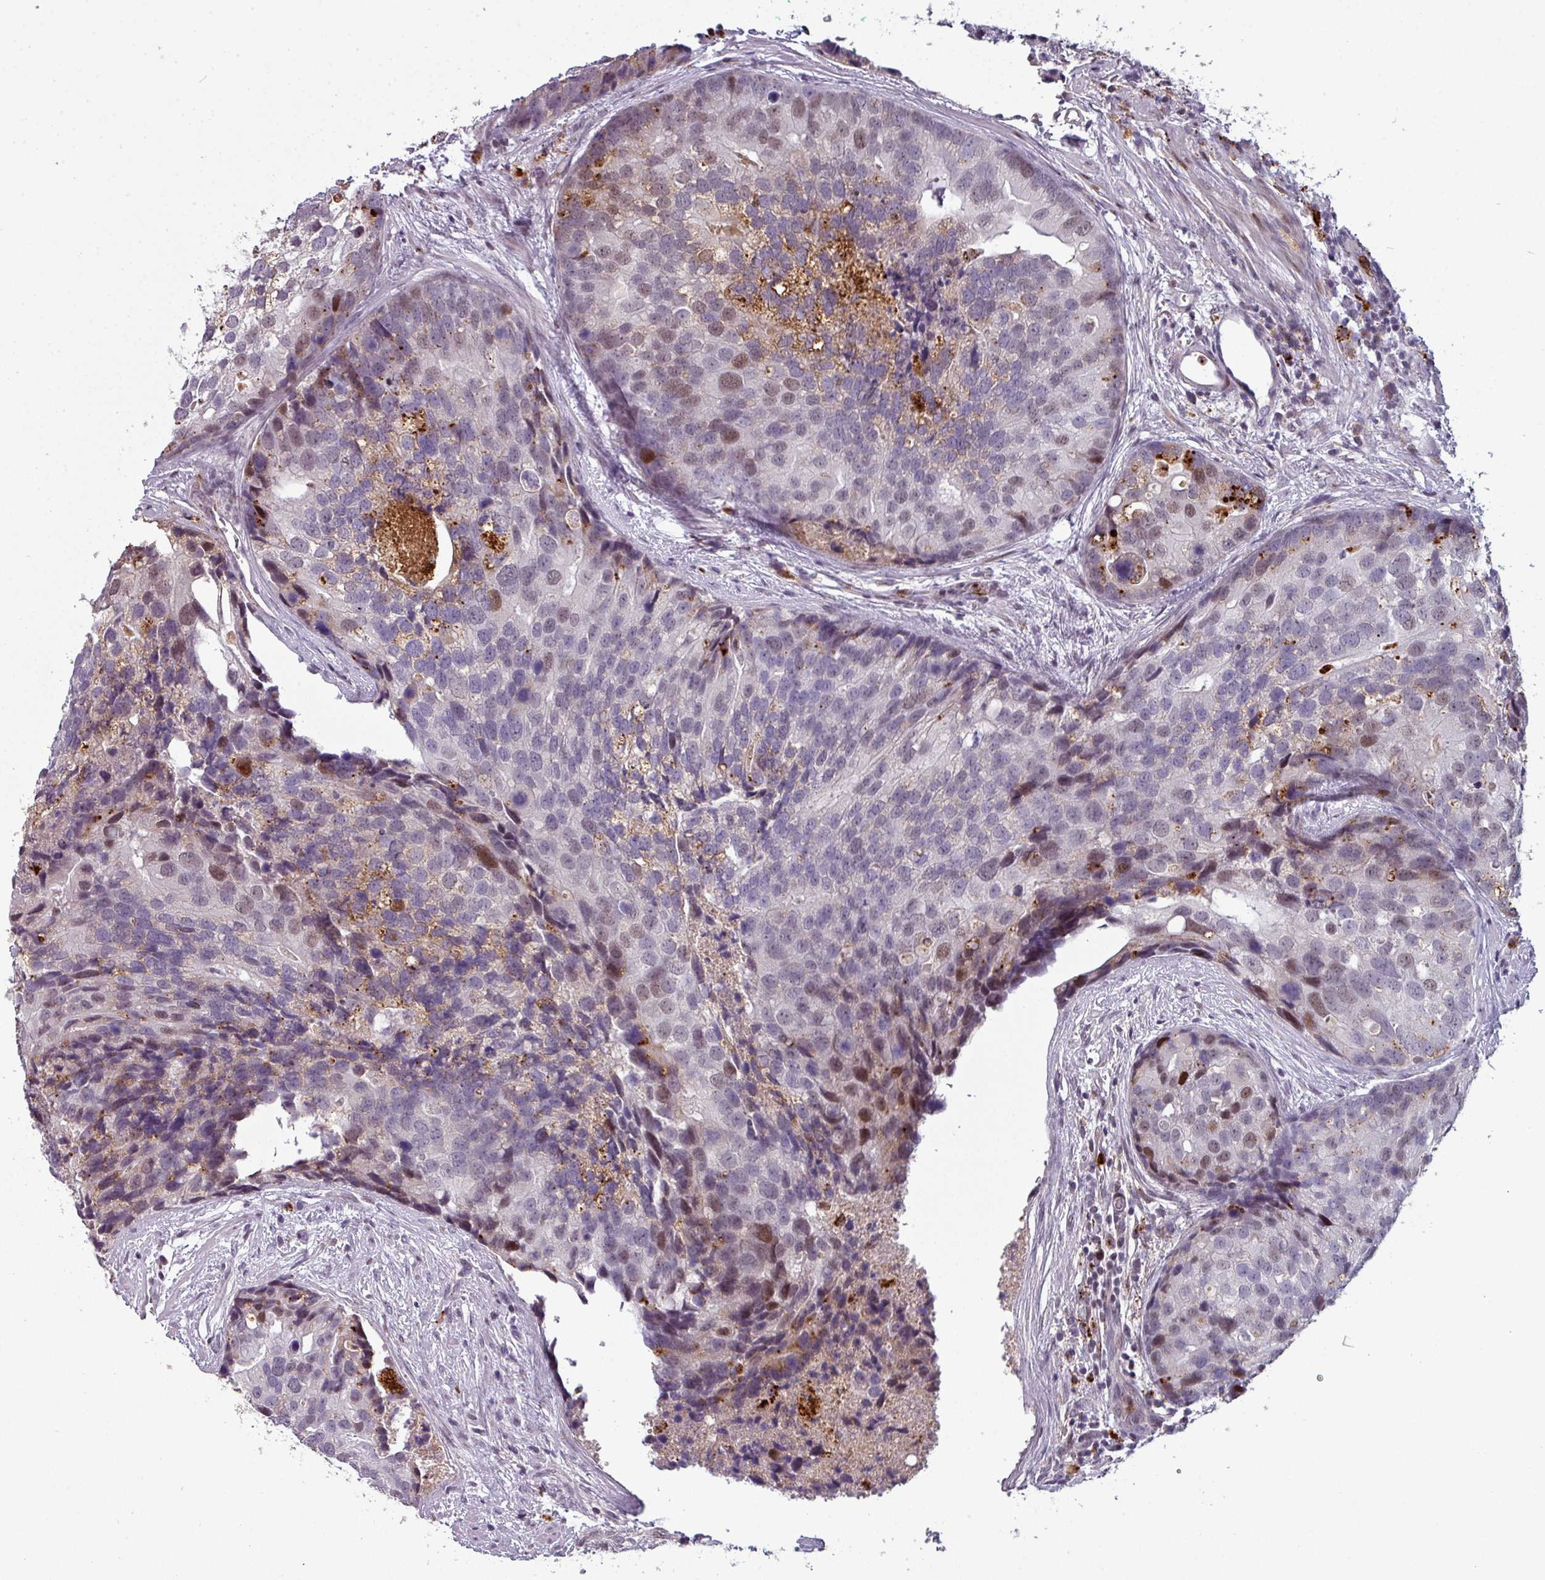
{"staining": {"intensity": "weak", "quantity": "<25%", "location": "nuclear"}, "tissue": "prostate cancer", "cell_type": "Tumor cells", "image_type": "cancer", "snomed": [{"axis": "morphology", "description": "Adenocarcinoma, High grade"}, {"axis": "topography", "description": "Prostate"}], "caption": "Image shows no protein staining in tumor cells of adenocarcinoma (high-grade) (prostate) tissue. (DAB (3,3'-diaminobenzidine) immunohistochemistry (IHC), high magnification).", "gene": "TMEFF1", "patient": {"sex": "male", "age": 62}}